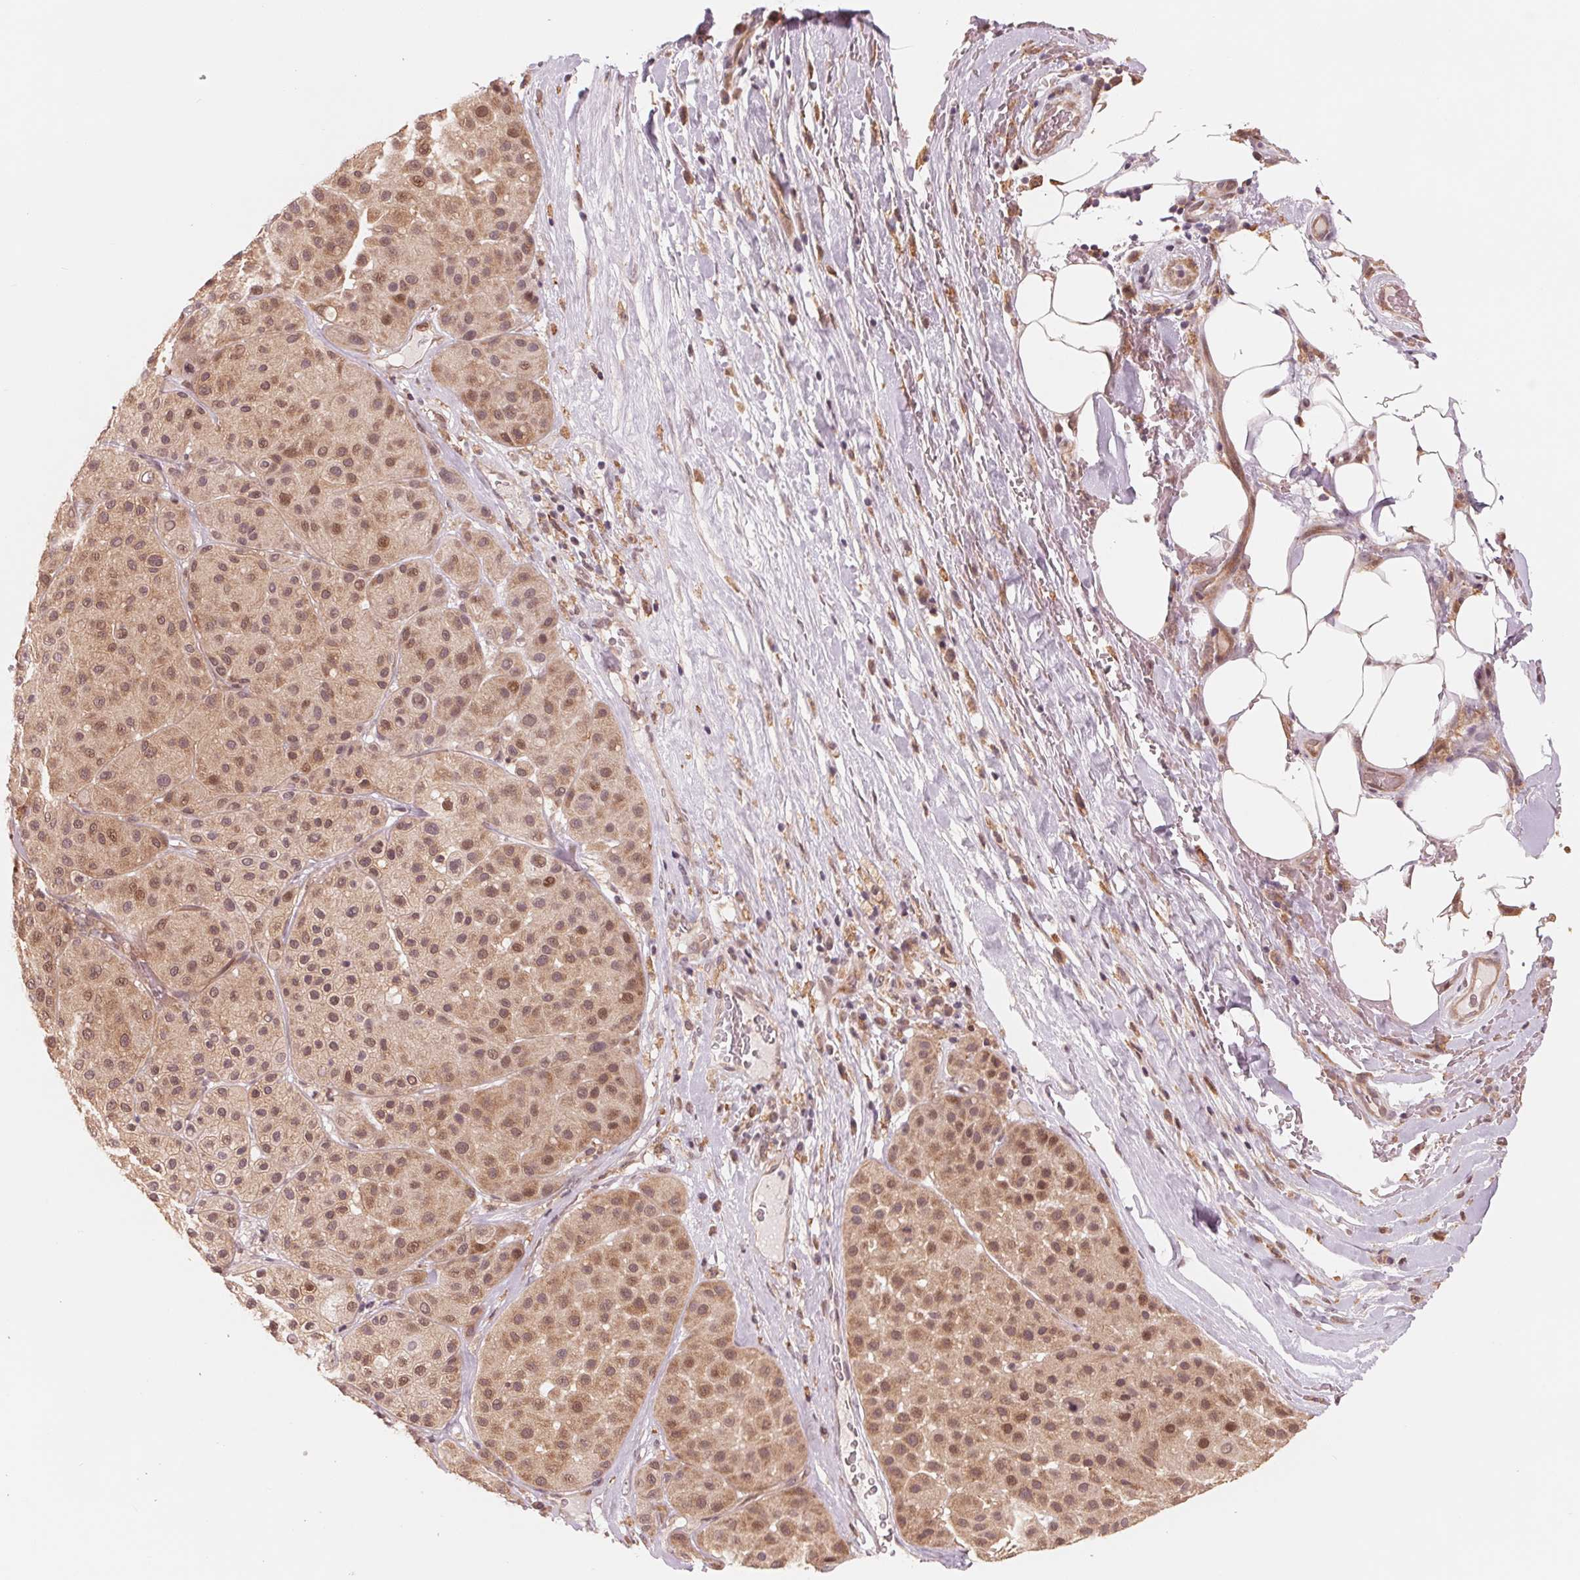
{"staining": {"intensity": "moderate", "quantity": ">75%", "location": "cytoplasmic/membranous,nuclear"}, "tissue": "melanoma", "cell_type": "Tumor cells", "image_type": "cancer", "snomed": [{"axis": "morphology", "description": "Malignant melanoma, Metastatic site"}, {"axis": "topography", "description": "Smooth muscle"}], "caption": "The photomicrograph exhibits a brown stain indicating the presence of a protein in the cytoplasmic/membranous and nuclear of tumor cells in melanoma. The staining was performed using DAB, with brown indicating positive protein expression. Nuclei are stained blue with hematoxylin.", "gene": "IL9R", "patient": {"sex": "male", "age": 41}}